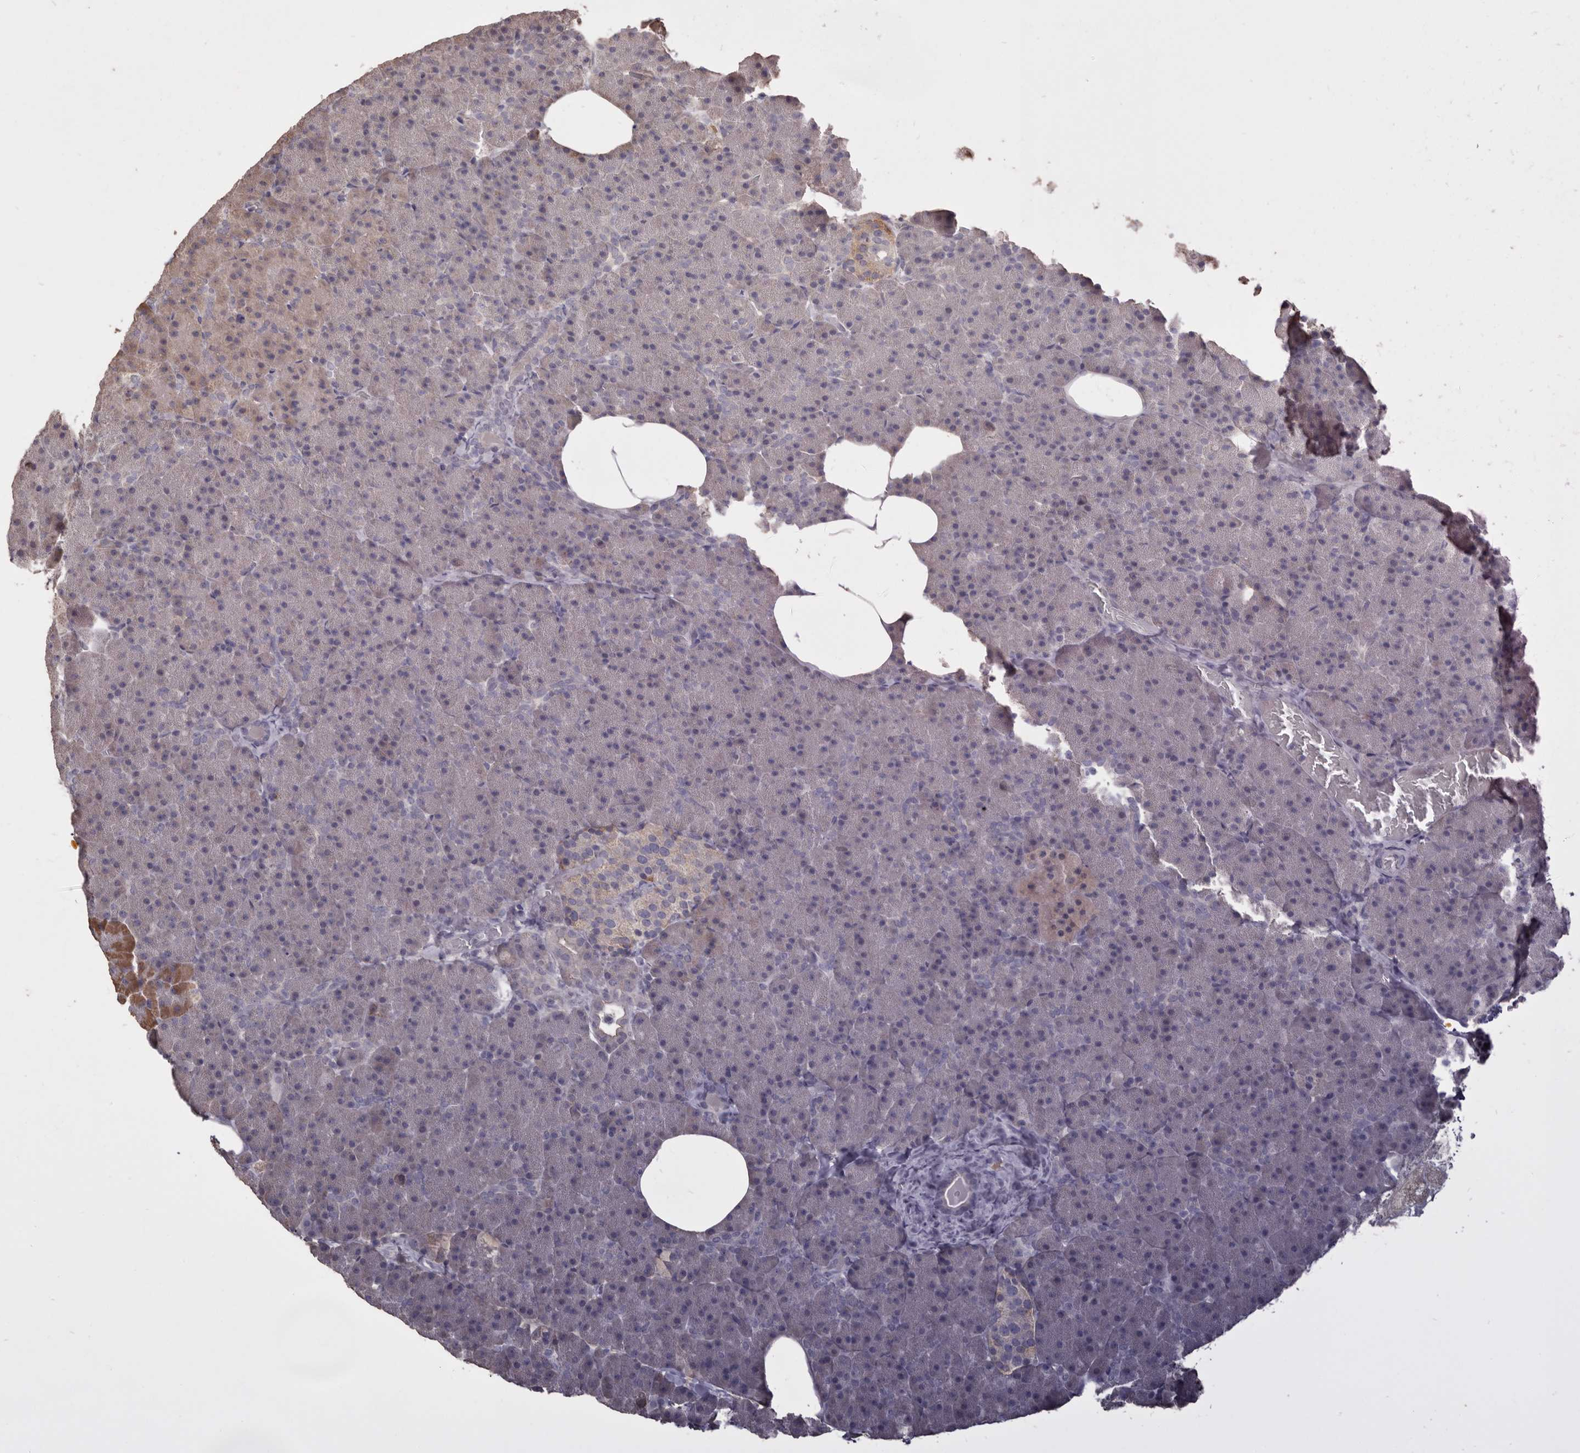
{"staining": {"intensity": "negative", "quantity": "none", "location": "none"}, "tissue": "pancreas", "cell_type": "Exocrine glandular cells", "image_type": "normal", "snomed": [{"axis": "morphology", "description": "Normal tissue, NOS"}, {"axis": "morphology", "description": "Carcinoid, malignant, NOS"}, {"axis": "topography", "description": "Pancreas"}], "caption": "This photomicrograph is of normal pancreas stained with immunohistochemistry to label a protein in brown with the nuclei are counter-stained blue. There is no staining in exocrine glandular cells.", "gene": "HCAR2", "patient": {"sex": "female", "age": 35}}